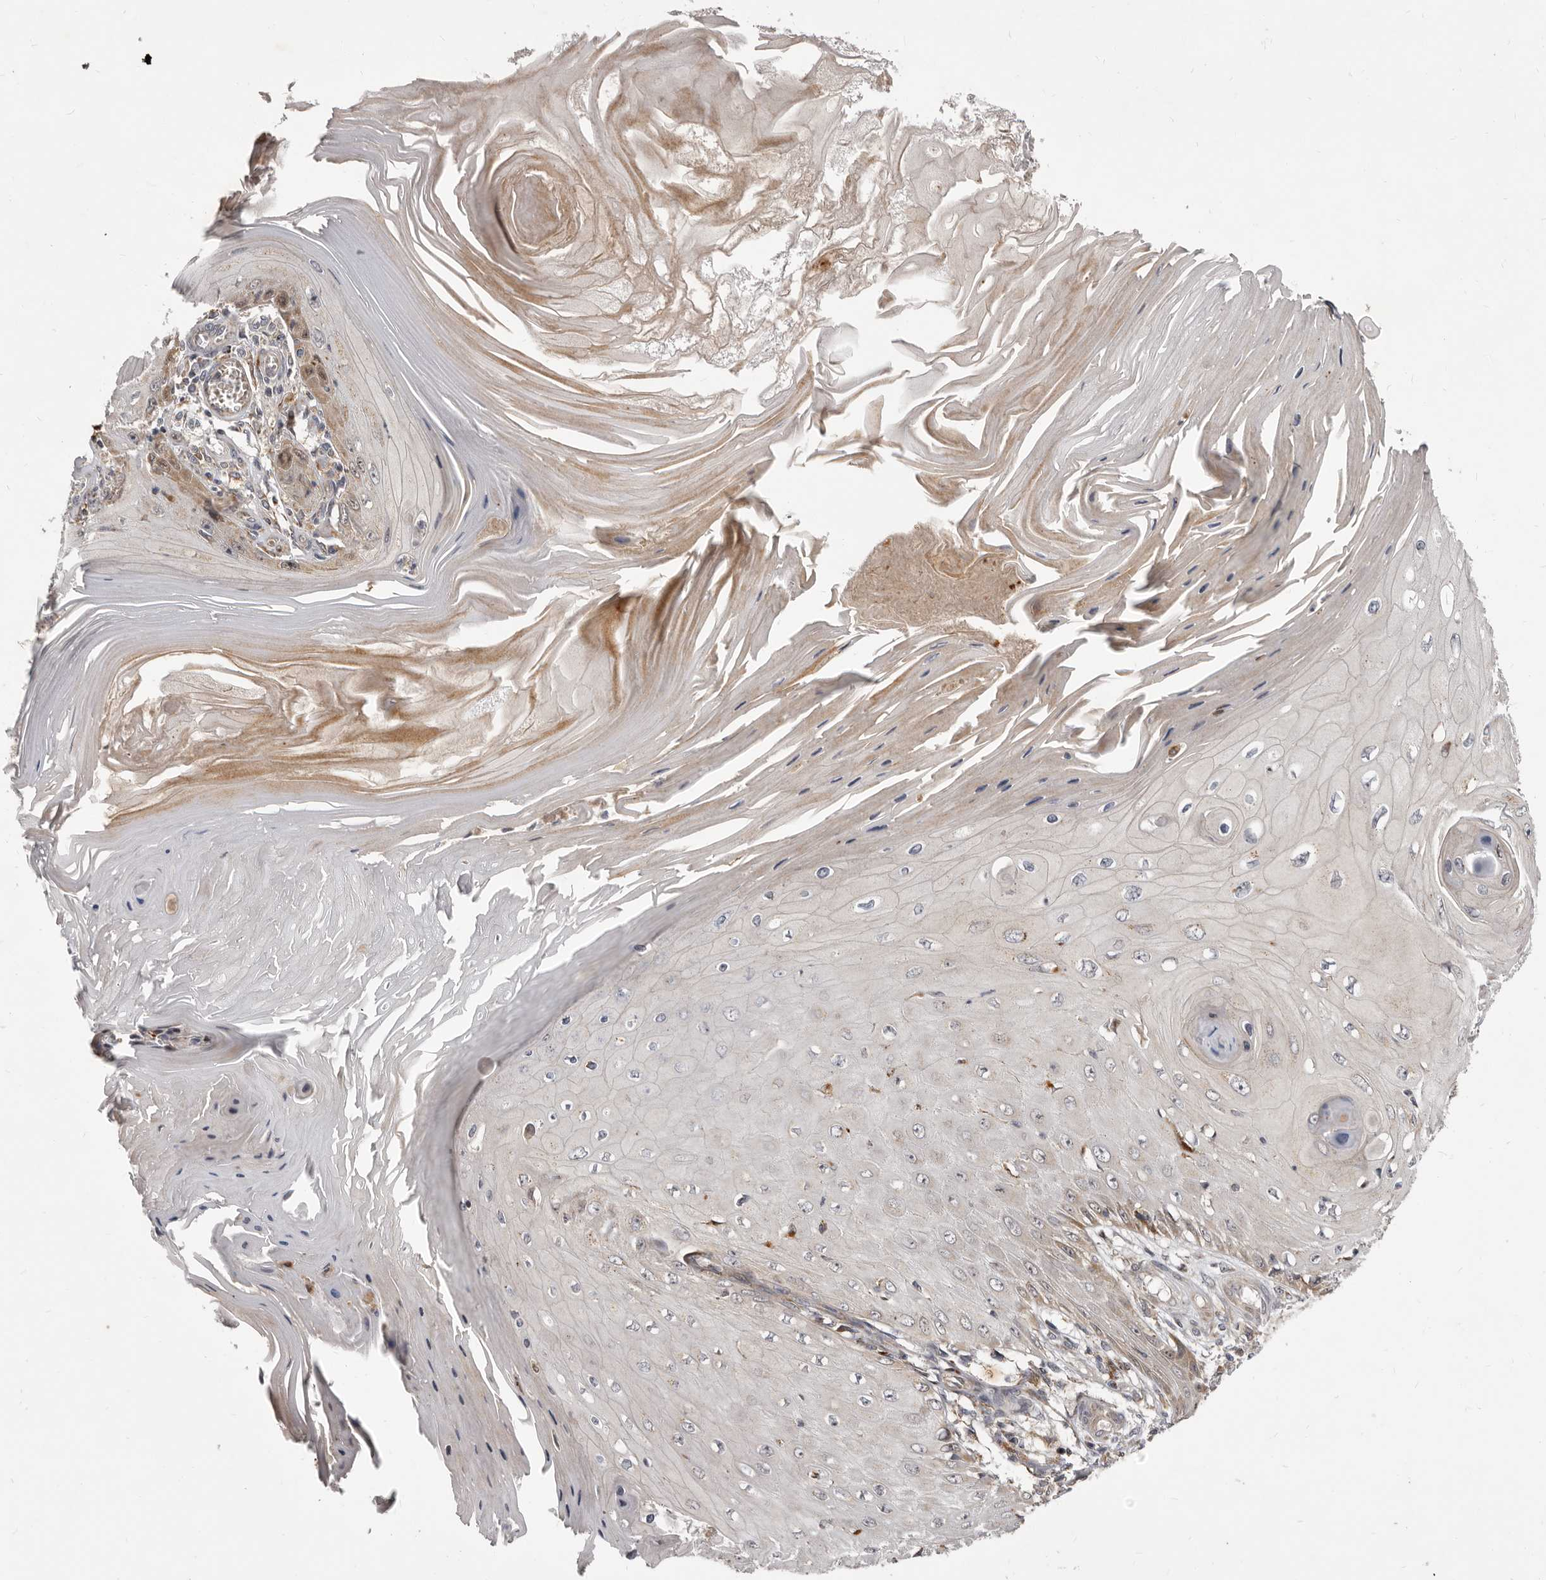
{"staining": {"intensity": "moderate", "quantity": "<25%", "location": "cytoplasmic/membranous"}, "tissue": "skin cancer", "cell_type": "Tumor cells", "image_type": "cancer", "snomed": [{"axis": "morphology", "description": "Squamous cell carcinoma, NOS"}, {"axis": "topography", "description": "Skin"}], "caption": "IHC of human skin cancer shows low levels of moderate cytoplasmic/membranous expression in about <25% of tumor cells. Using DAB (3,3'-diaminobenzidine) (brown) and hematoxylin (blue) stains, captured at high magnification using brightfield microscopy.", "gene": "SMC4", "patient": {"sex": "female", "age": 73}}